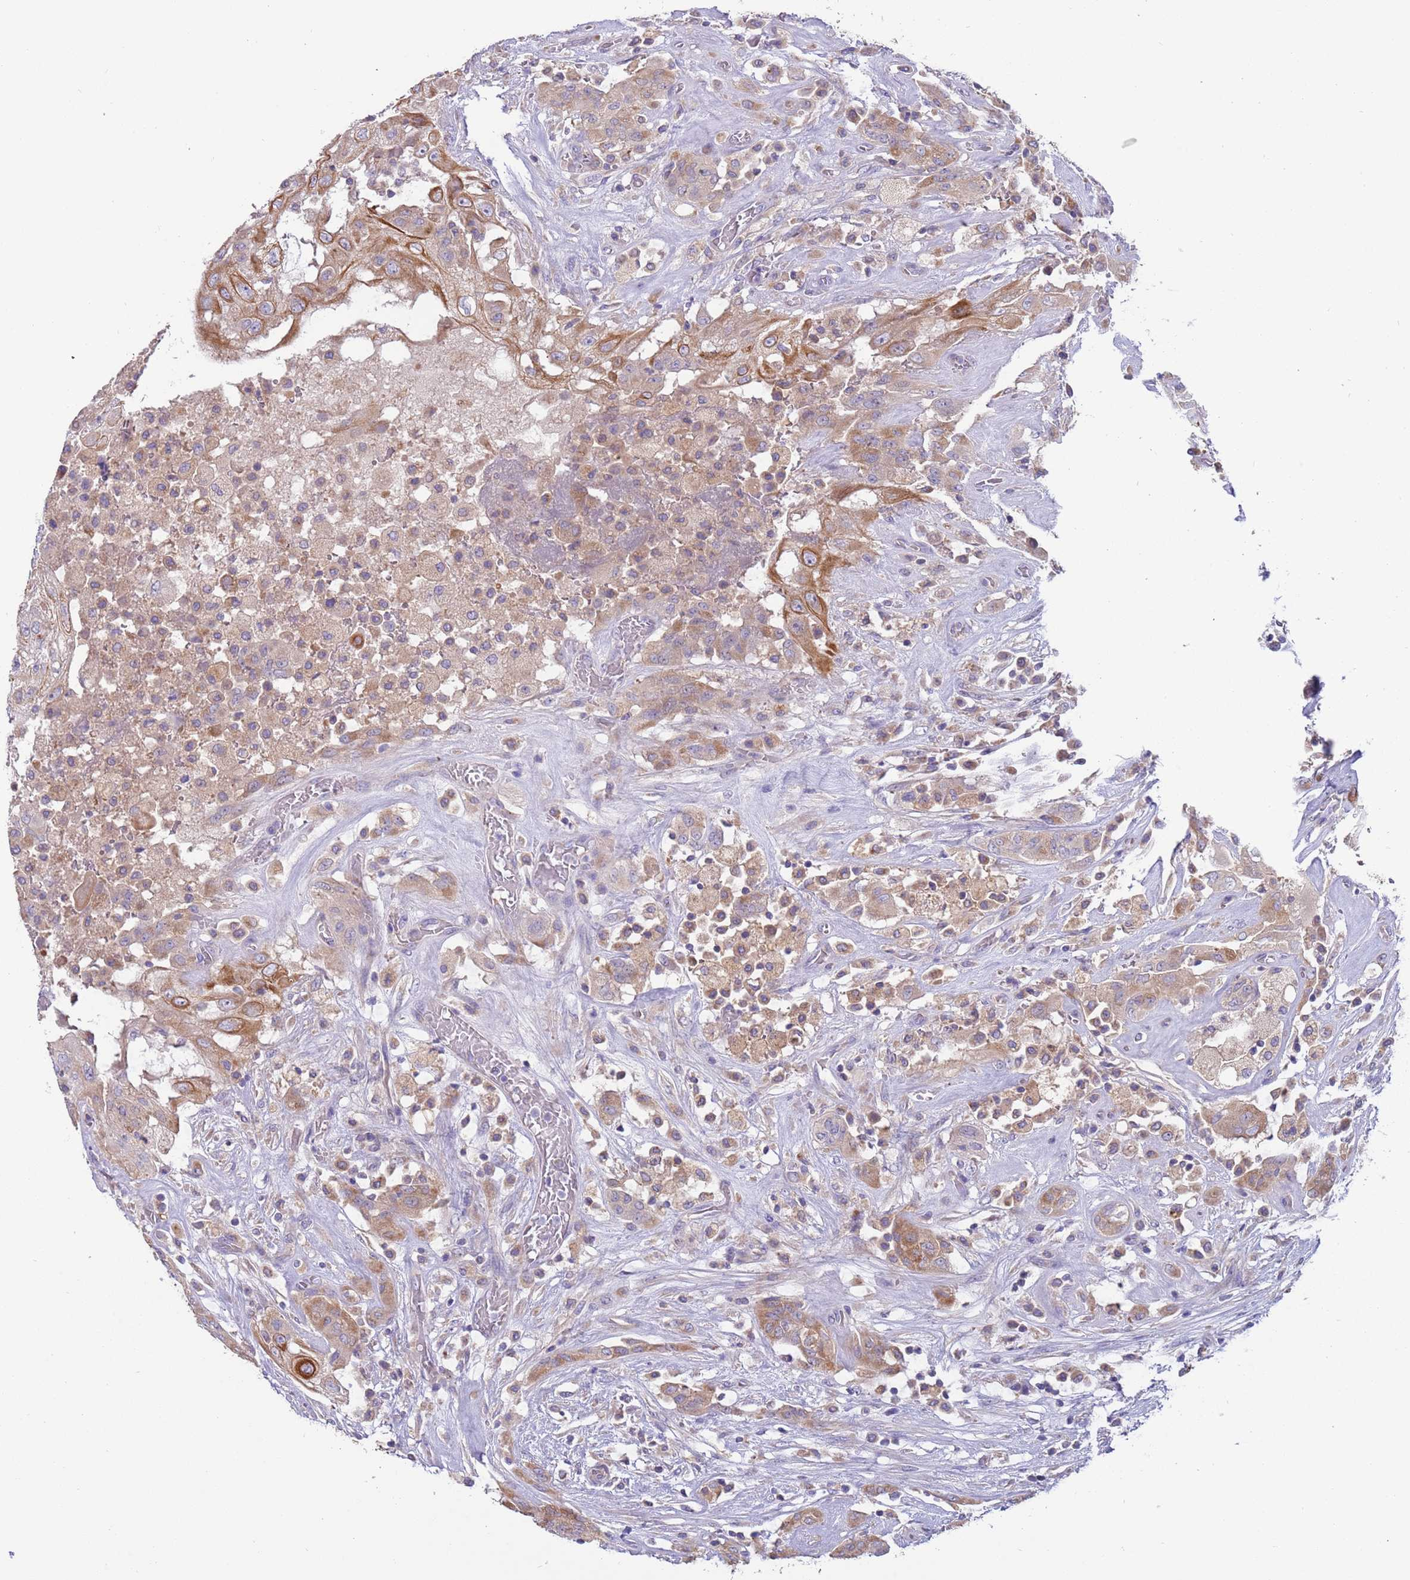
{"staining": {"intensity": "strong", "quantity": "<25%", "location": "cytoplasmic/membranous"}, "tissue": "thyroid cancer", "cell_type": "Tumor cells", "image_type": "cancer", "snomed": [{"axis": "morphology", "description": "Papillary adenocarcinoma, NOS"}, {"axis": "topography", "description": "Thyroid gland"}], "caption": "Immunohistochemical staining of thyroid cancer (papillary adenocarcinoma) demonstrates strong cytoplasmic/membranous protein staining in approximately <25% of tumor cells. The staining was performed using DAB, with brown indicating positive protein expression. Nuclei are stained blue with hematoxylin.", "gene": "UQCRQ", "patient": {"sex": "female", "age": 59}}